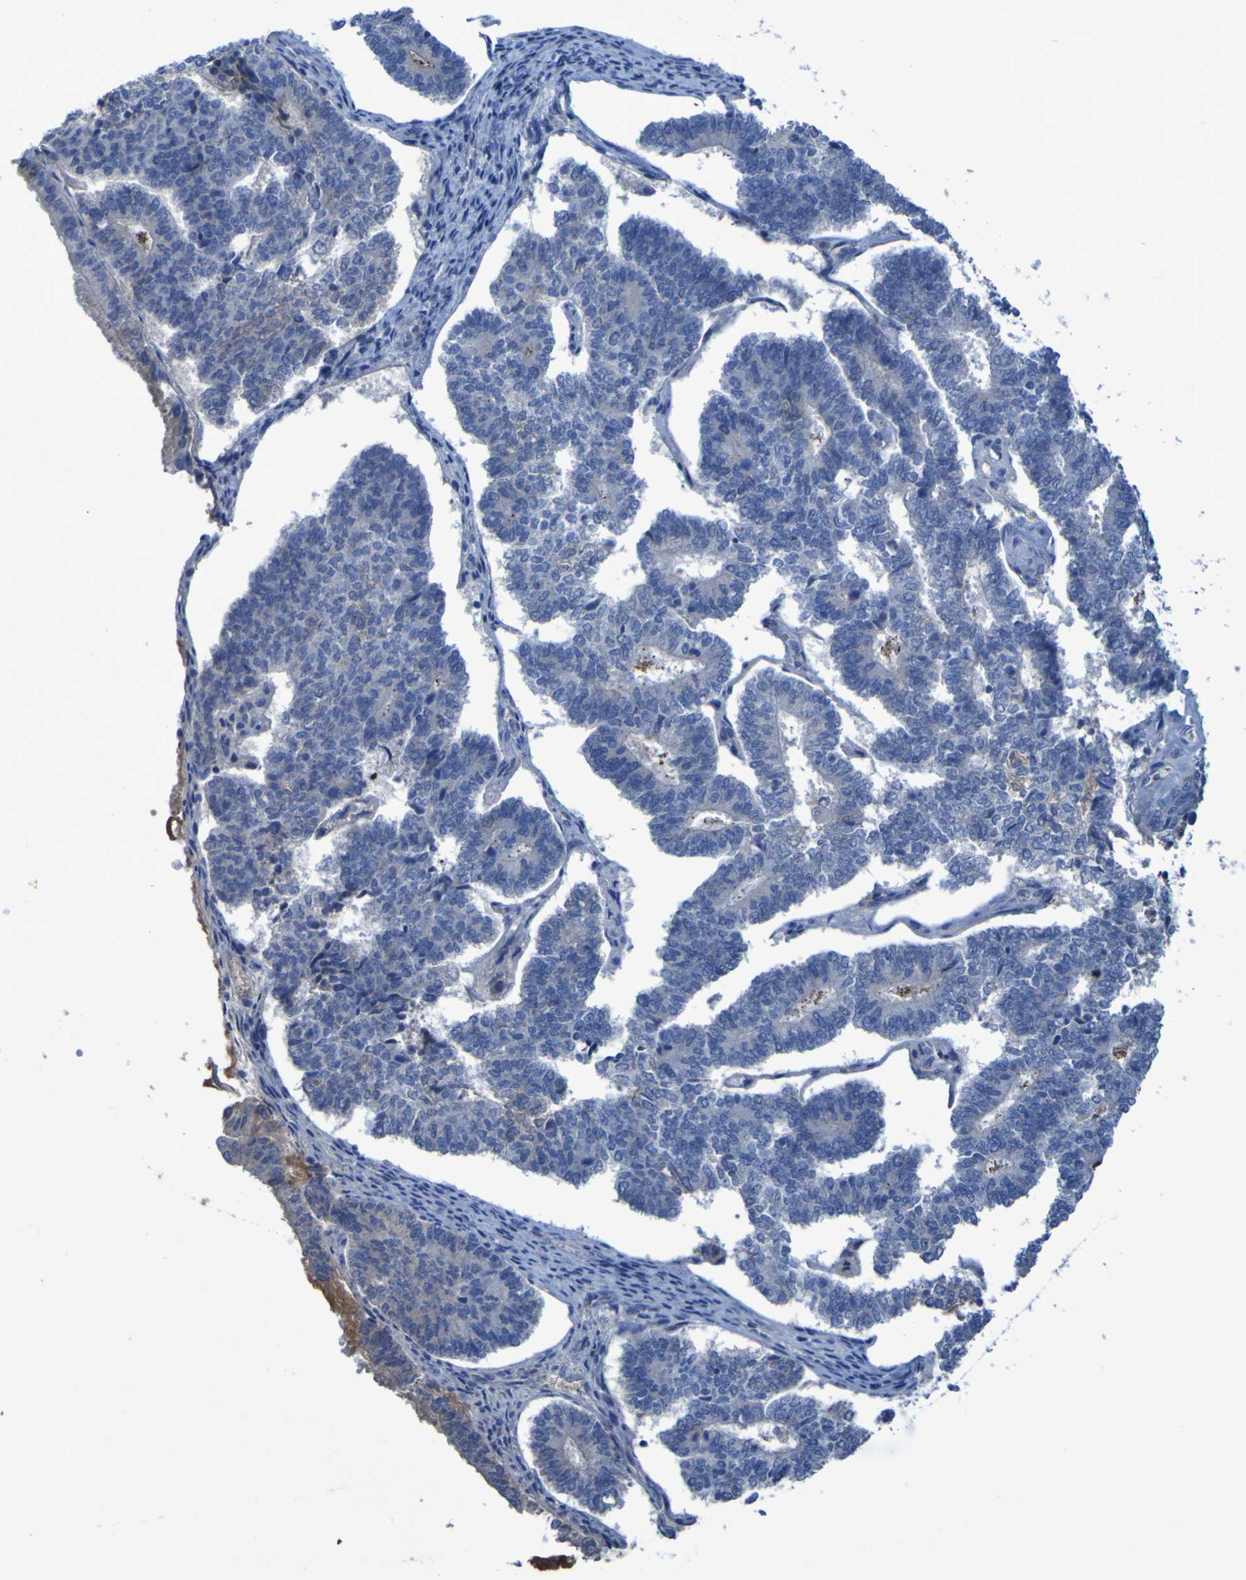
{"staining": {"intensity": "negative", "quantity": "none", "location": "none"}, "tissue": "endometrial cancer", "cell_type": "Tumor cells", "image_type": "cancer", "snomed": [{"axis": "morphology", "description": "Adenocarcinoma, NOS"}, {"axis": "topography", "description": "Endometrium"}], "caption": "A histopathology image of human endometrial cancer (adenocarcinoma) is negative for staining in tumor cells. The staining was performed using DAB to visualize the protein expression in brown, while the nuclei were stained in blue with hematoxylin (Magnification: 20x).", "gene": "SGK2", "patient": {"sex": "female", "age": 70}}